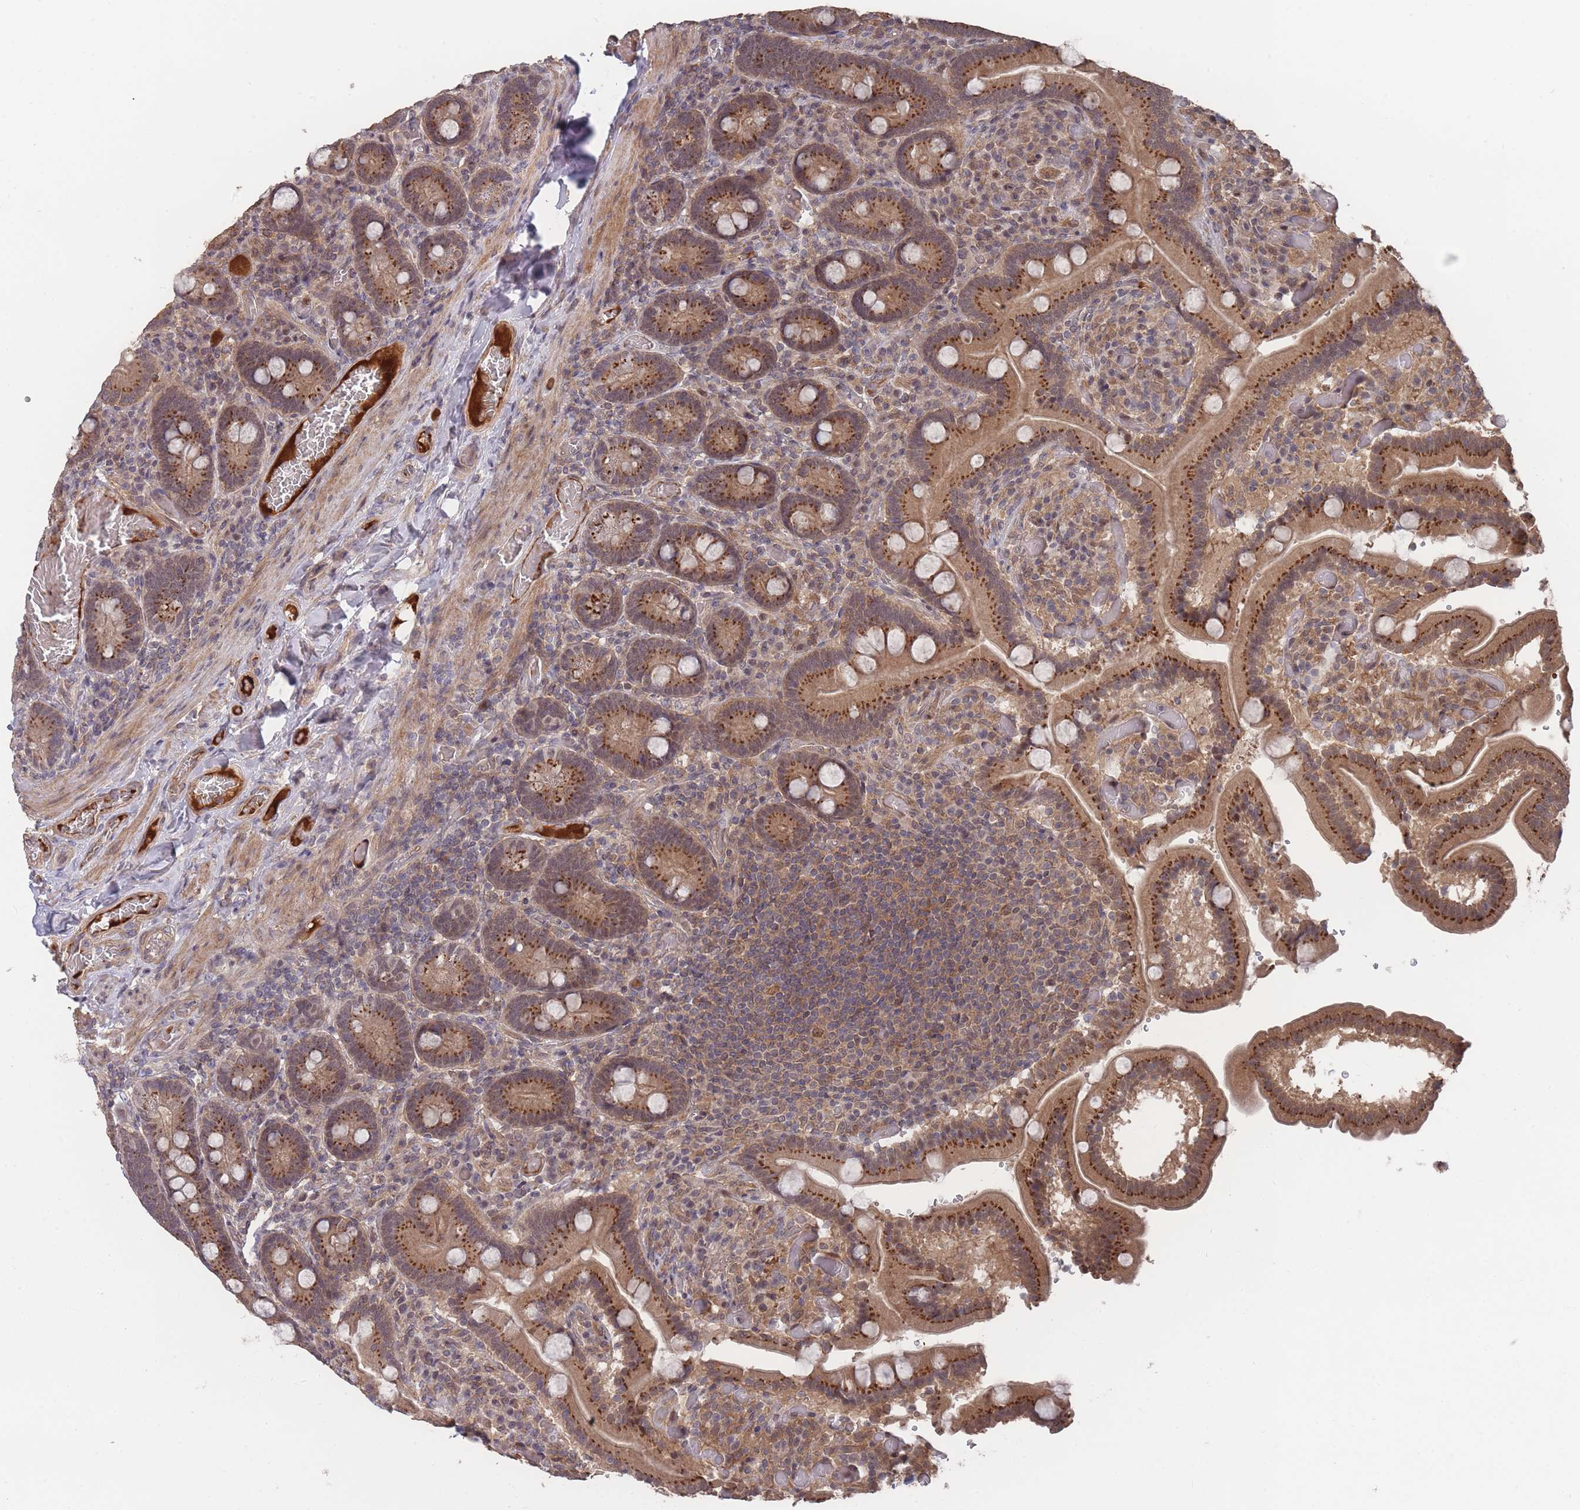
{"staining": {"intensity": "moderate", "quantity": ">75%", "location": "cytoplasmic/membranous"}, "tissue": "duodenum", "cell_type": "Glandular cells", "image_type": "normal", "snomed": [{"axis": "morphology", "description": "Normal tissue, NOS"}, {"axis": "topography", "description": "Duodenum"}], "caption": "A micrograph of human duodenum stained for a protein demonstrates moderate cytoplasmic/membranous brown staining in glandular cells.", "gene": "SF3B1", "patient": {"sex": "female", "age": 62}}